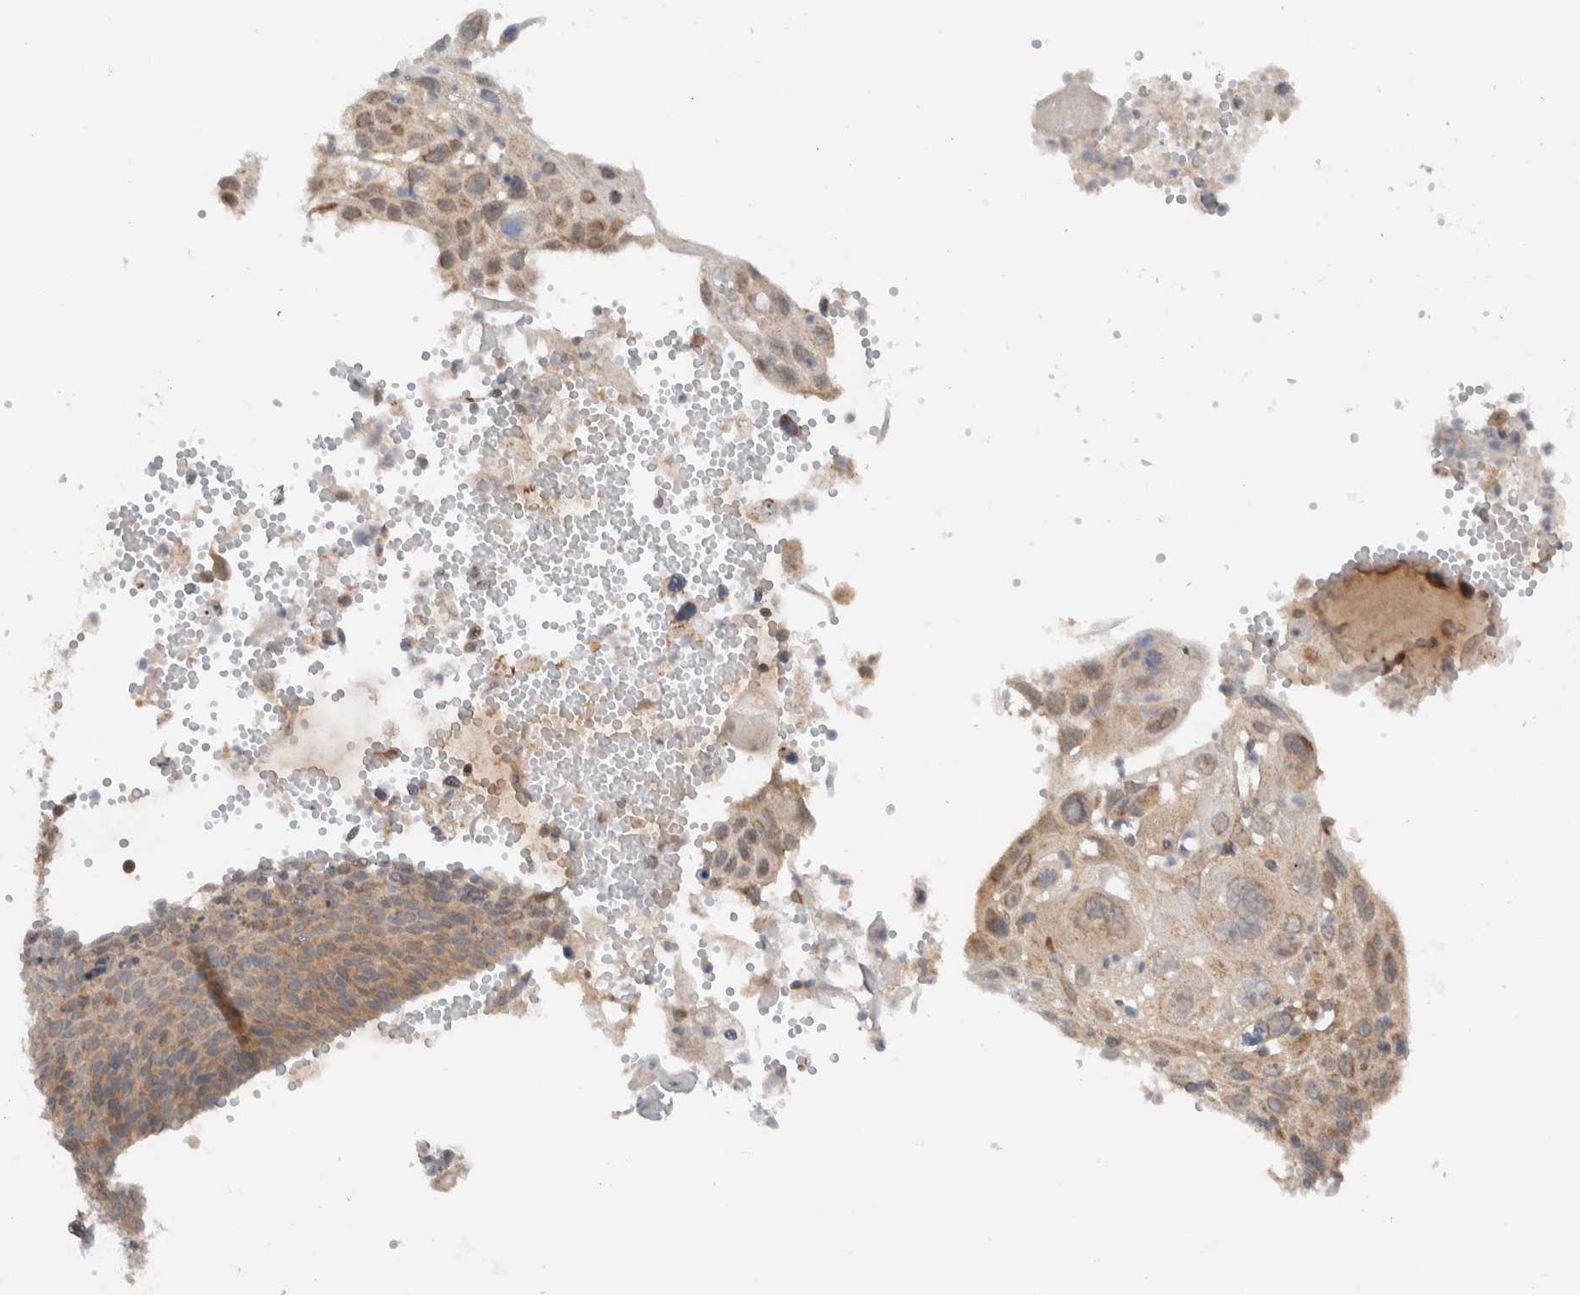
{"staining": {"intensity": "weak", "quantity": ">75%", "location": "cytoplasmic/membranous"}, "tissue": "cervical cancer", "cell_type": "Tumor cells", "image_type": "cancer", "snomed": [{"axis": "morphology", "description": "Squamous cell carcinoma, NOS"}, {"axis": "topography", "description": "Cervix"}], "caption": "Immunohistochemistry (IHC) of cervical squamous cell carcinoma shows low levels of weak cytoplasmic/membranous expression in approximately >75% of tumor cells.", "gene": "KLHL6", "patient": {"sex": "female", "age": 70}}